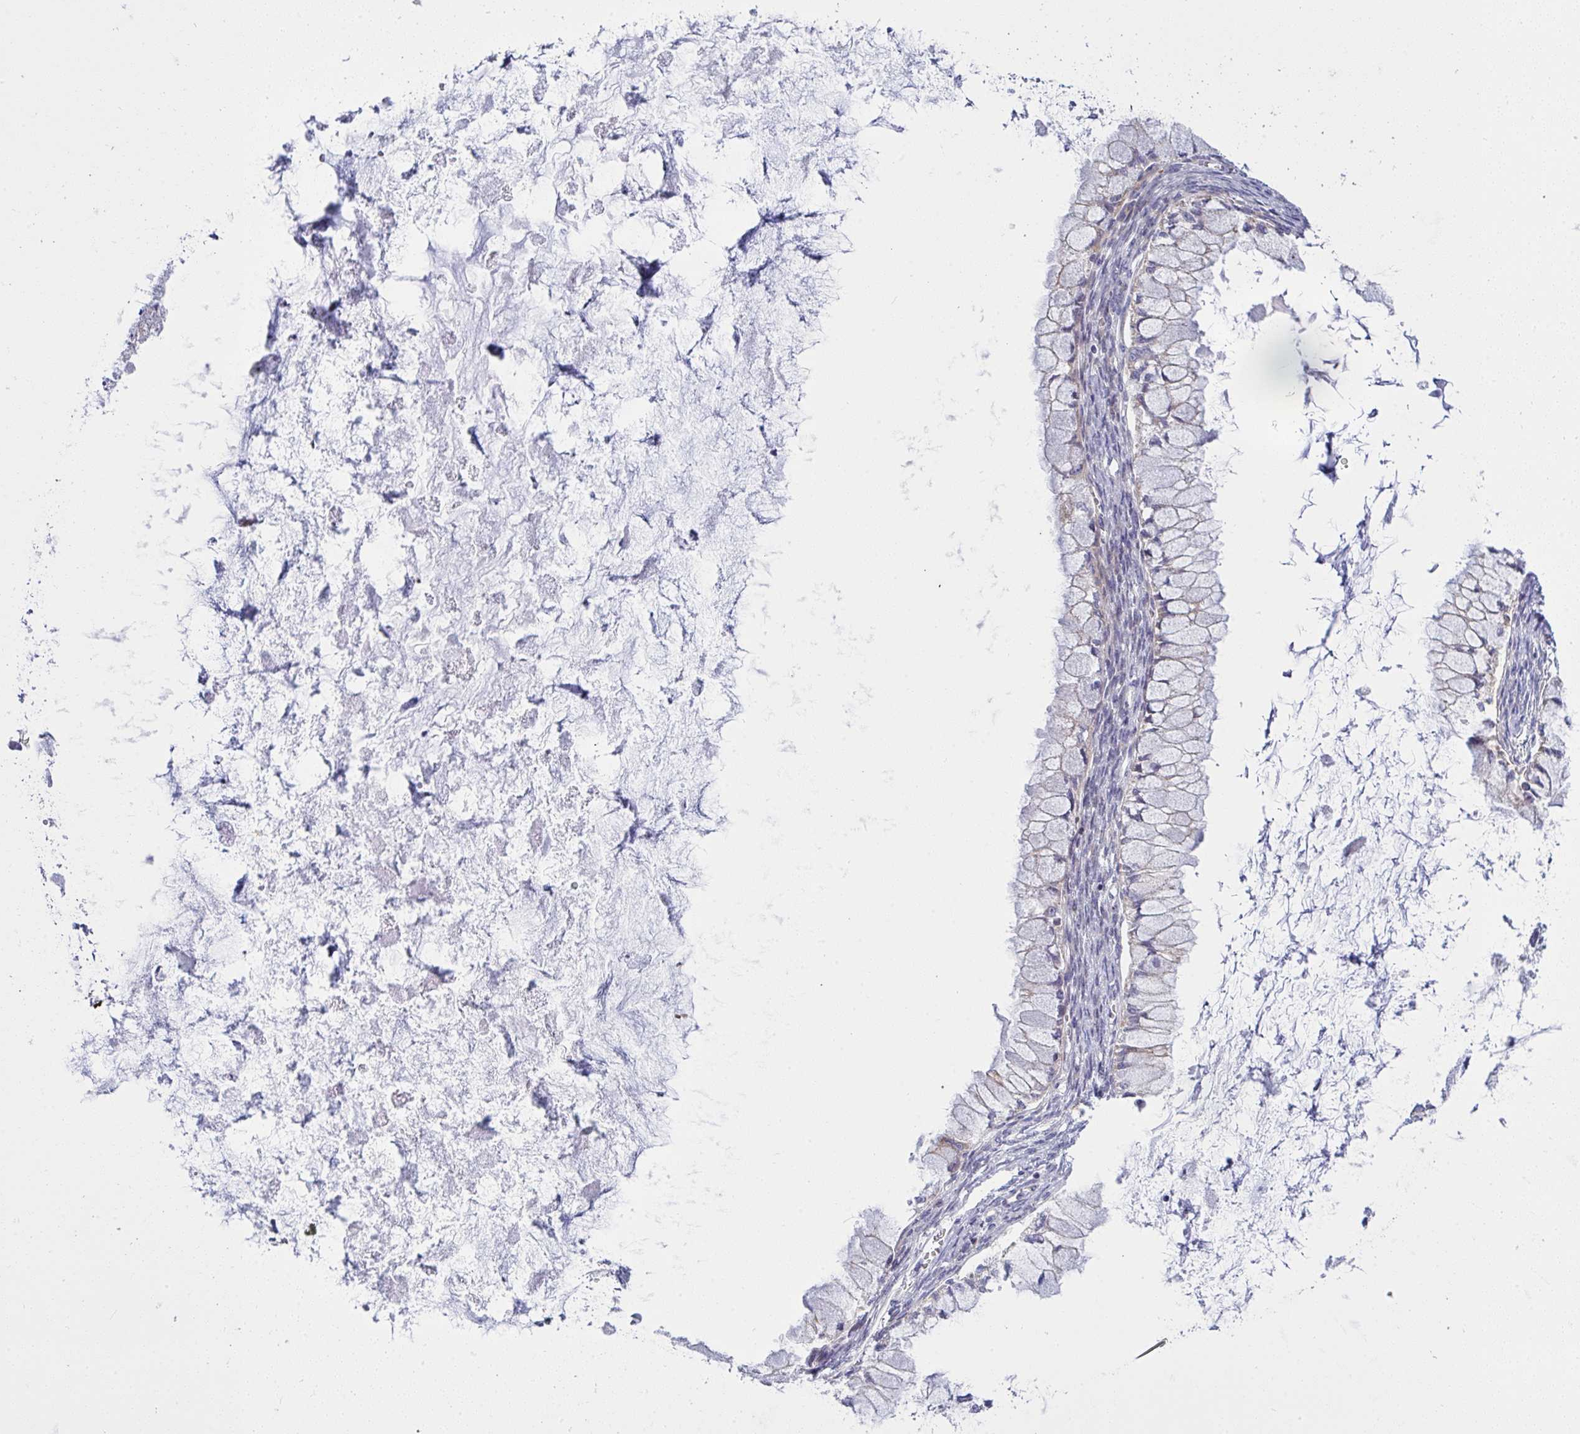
{"staining": {"intensity": "weak", "quantity": "25%-75%", "location": "cytoplasmic/membranous"}, "tissue": "ovarian cancer", "cell_type": "Tumor cells", "image_type": "cancer", "snomed": [{"axis": "morphology", "description": "Cystadenocarcinoma, mucinous, NOS"}, {"axis": "topography", "description": "Ovary"}], "caption": "Ovarian cancer stained for a protein exhibits weak cytoplasmic/membranous positivity in tumor cells.", "gene": "NTN1", "patient": {"sex": "female", "age": 34}}